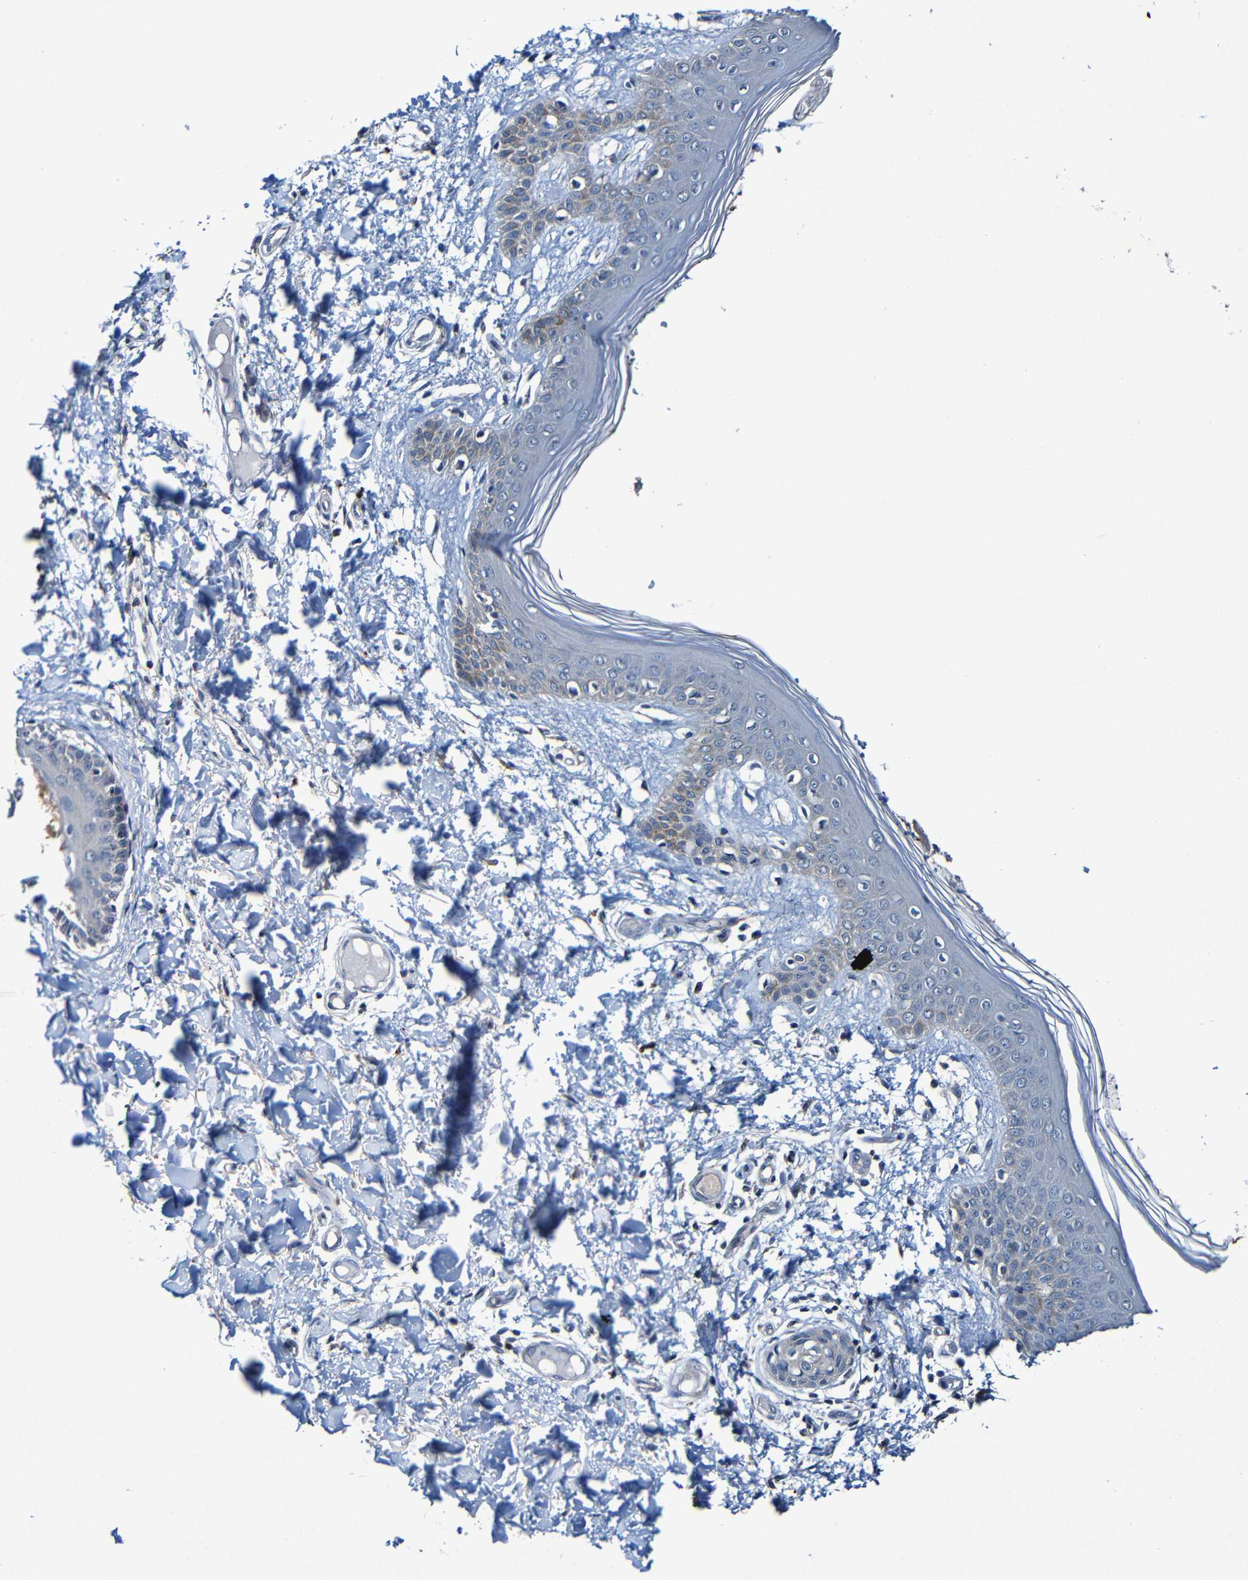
{"staining": {"intensity": "negative", "quantity": "none", "location": "none"}, "tissue": "skin", "cell_type": "Fibroblasts", "image_type": "normal", "snomed": [{"axis": "morphology", "description": "Normal tissue, NOS"}, {"axis": "topography", "description": "Skin"}], "caption": "This photomicrograph is of unremarkable skin stained with immunohistochemistry (IHC) to label a protein in brown with the nuclei are counter-stained blue. There is no staining in fibroblasts.", "gene": "LRRC70", "patient": {"sex": "male", "age": 53}}